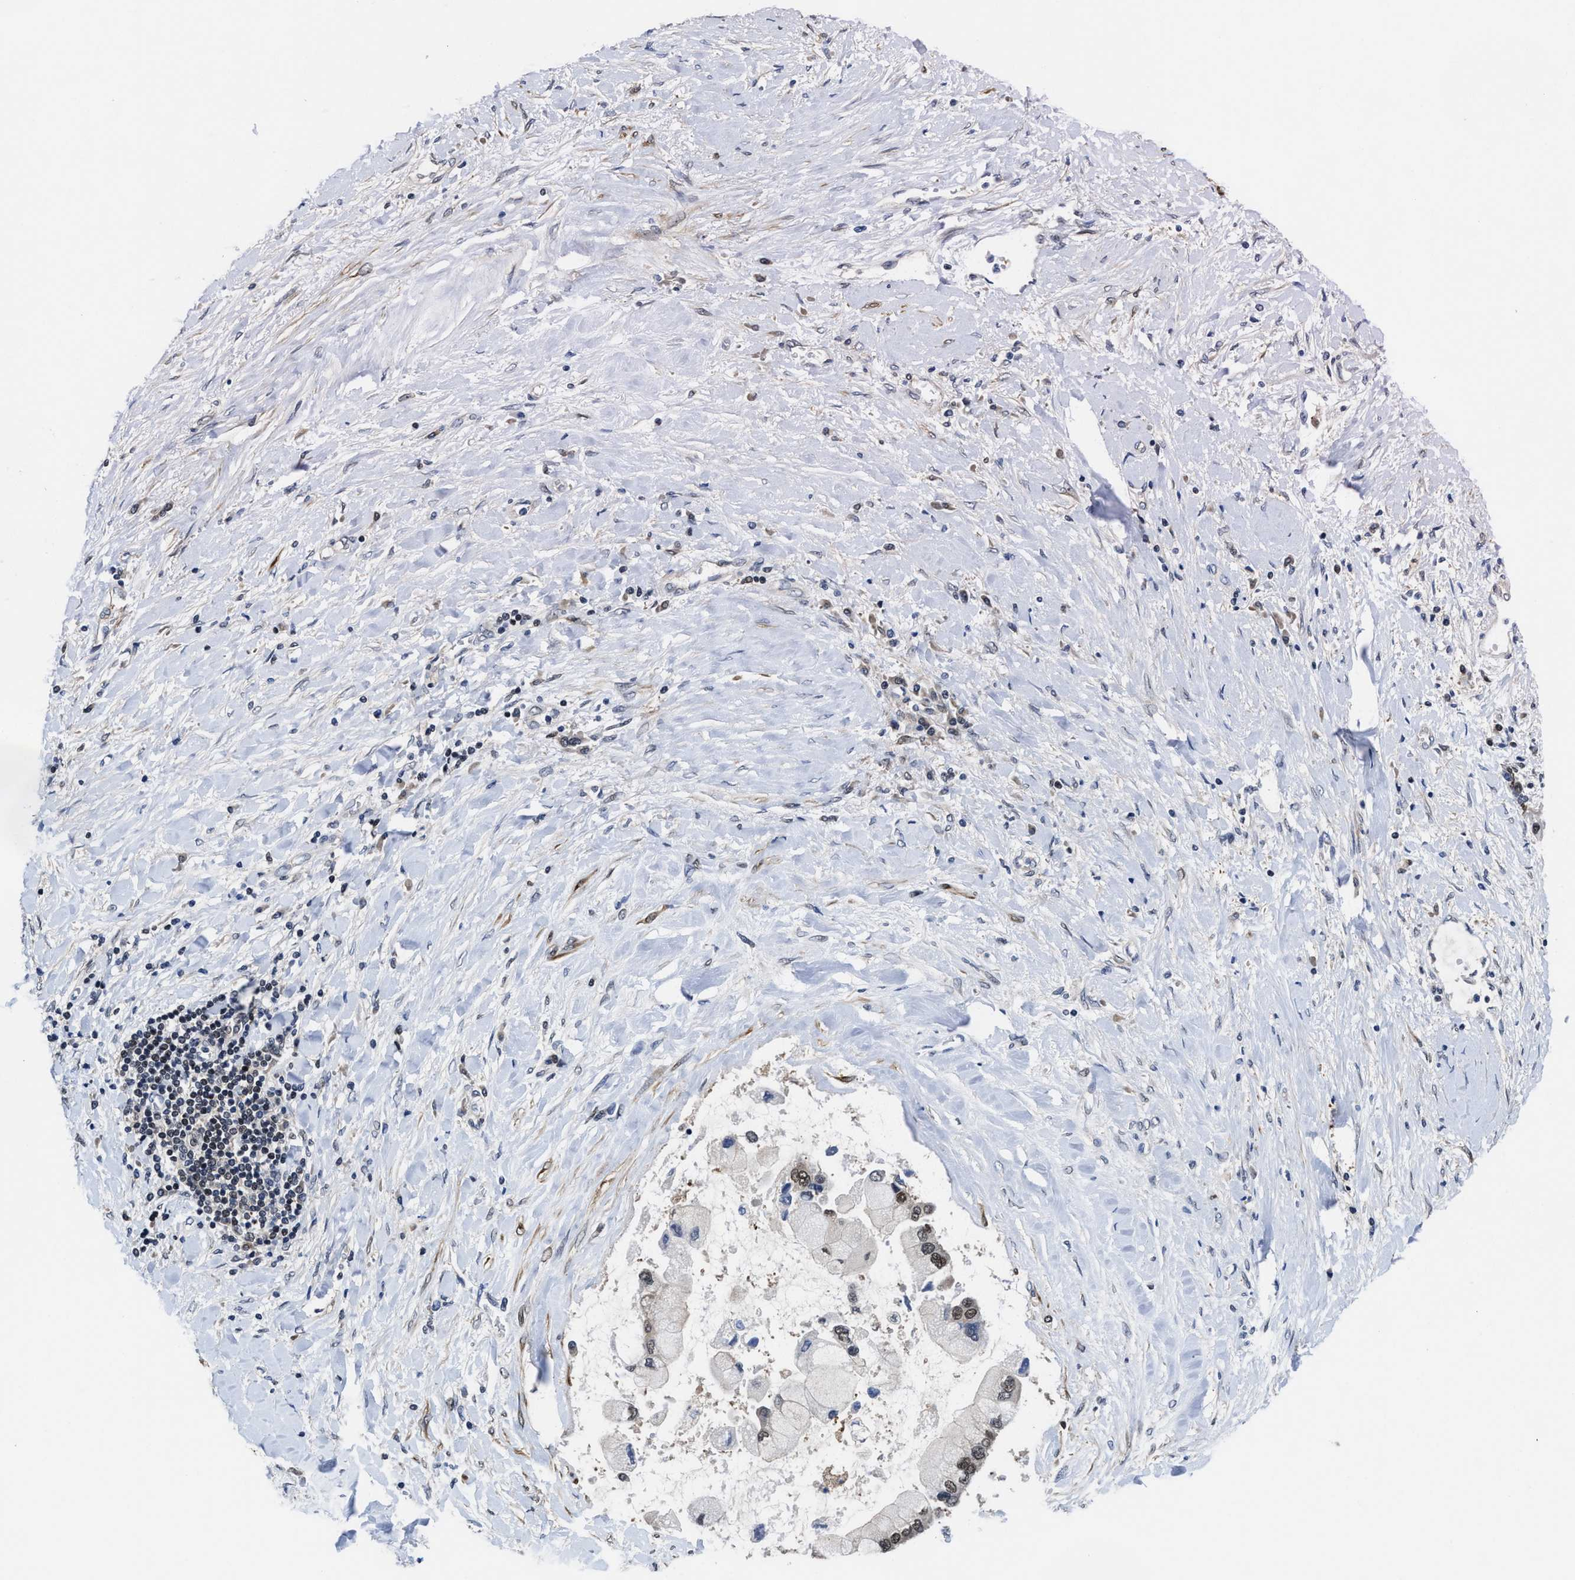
{"staining": {"intensity": "moderate", "quantity": ">75%", "location": "nuclear"}, "tissue": "liver cancer", "cell_type": "Tumor cells", "image_type": "cancer", "snomed": [{"axis": "morphology", "description": "Cholangiocarcinoma"}, {"axis": "topography", "description": "Liver"}], "caption": "DAB (3,3'-diaminobenzidine) immunohistochemical staining of human cholangiocarcinoma (liver) exhibits moderate nuclear protein staining in approximately >75% of tumor cells.", "gene": "KIF12", "patient": {"sex": "male", "age": 50}}